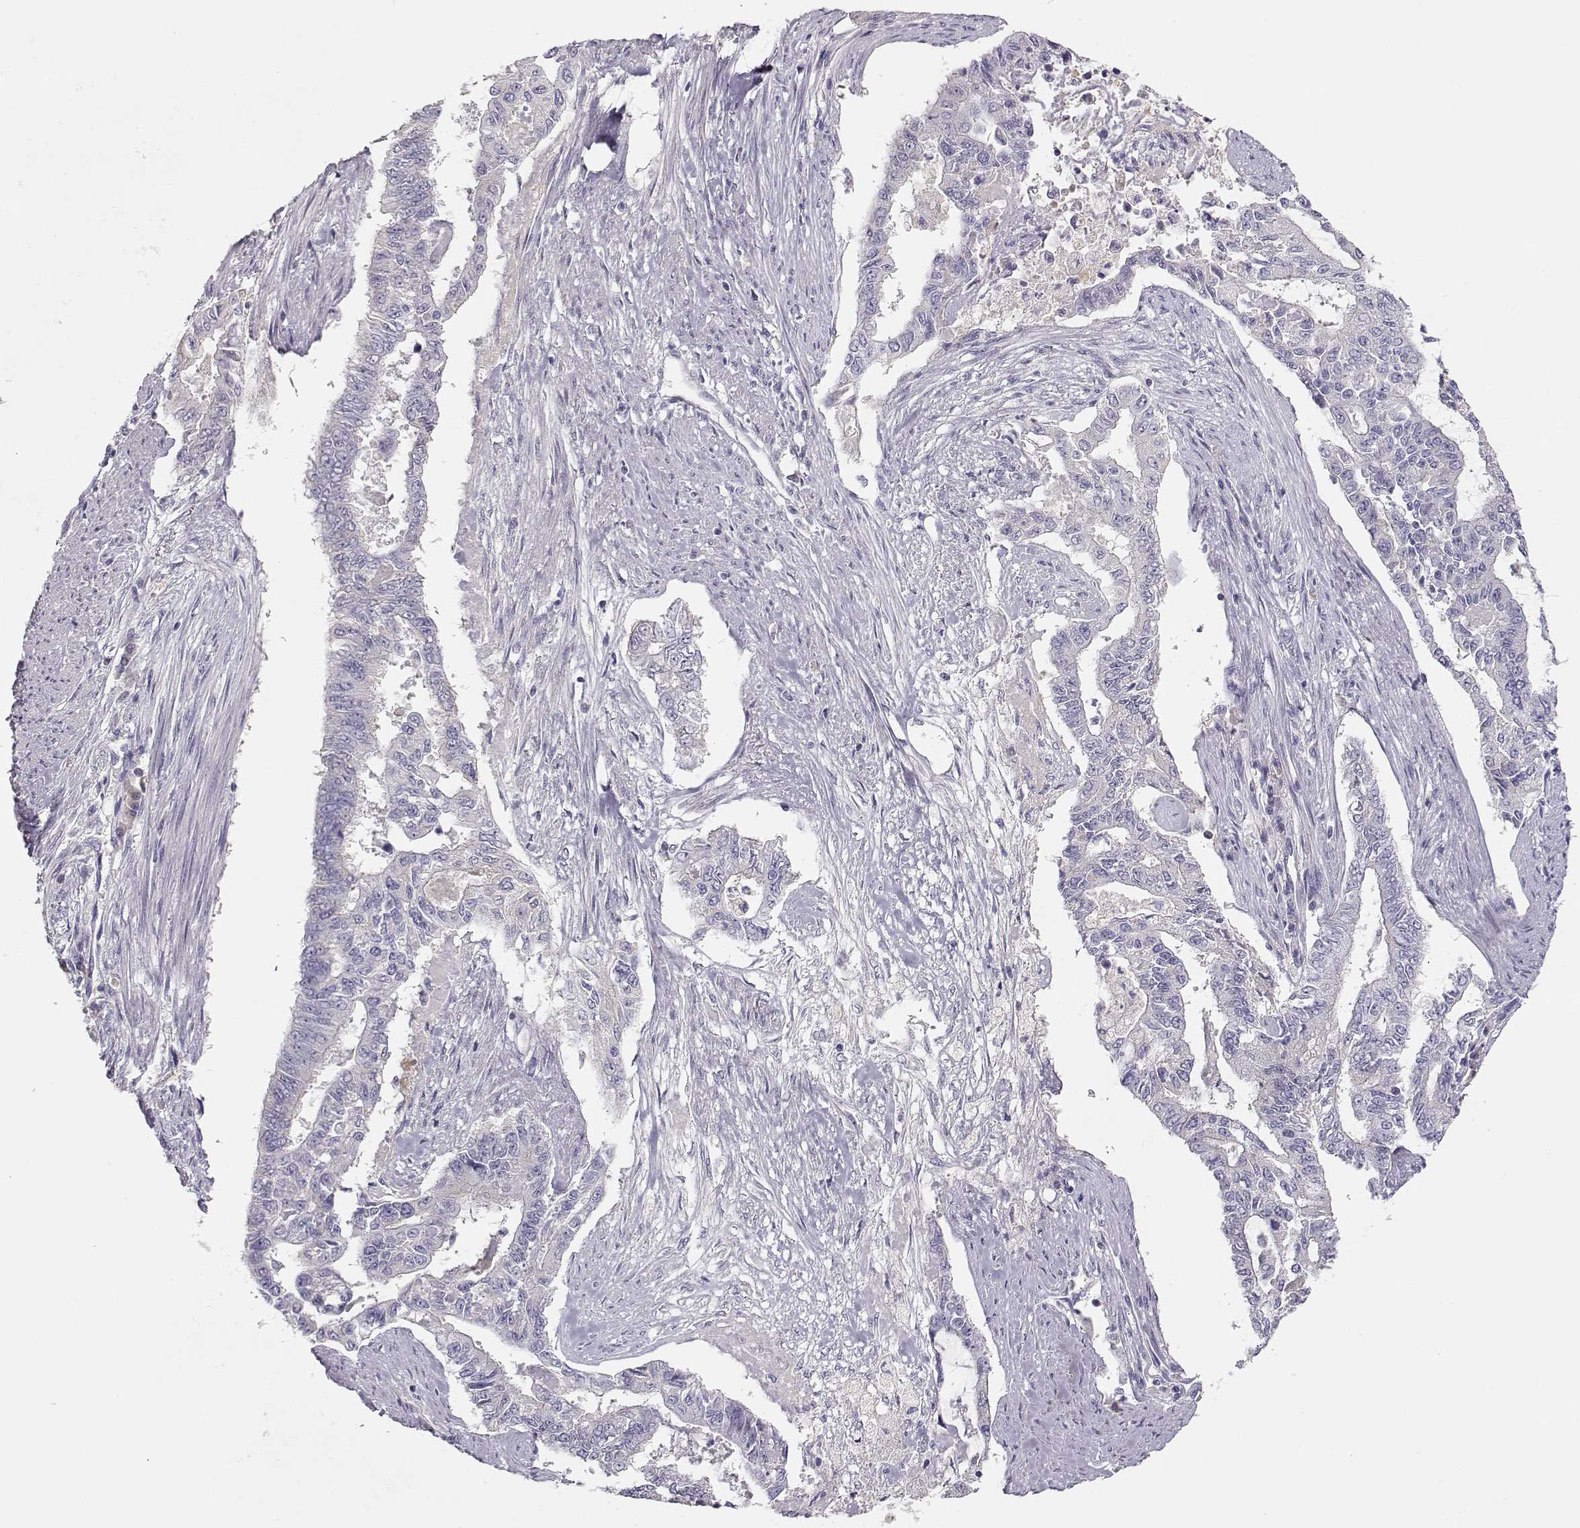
{"staining": {"intensity": "negative", "quantity": "none", "location": "none"}, "tissue": "endometrial cancer", "cell_type": "Tumor cells", "image_type": "cancer", "snomed": [{"axis": "morphology", "description": "Adenocarcinoma, NOS"}, {"axis": "topography", "description": "Uterus"}], "caption": "Immunohistochemistry micrograph of human endometrial cancer stained for a protein (brown), which shows no staining in tumor cells.", "gene": "SLCO6A1", "patient": {"sex": "female", "age": 59}}